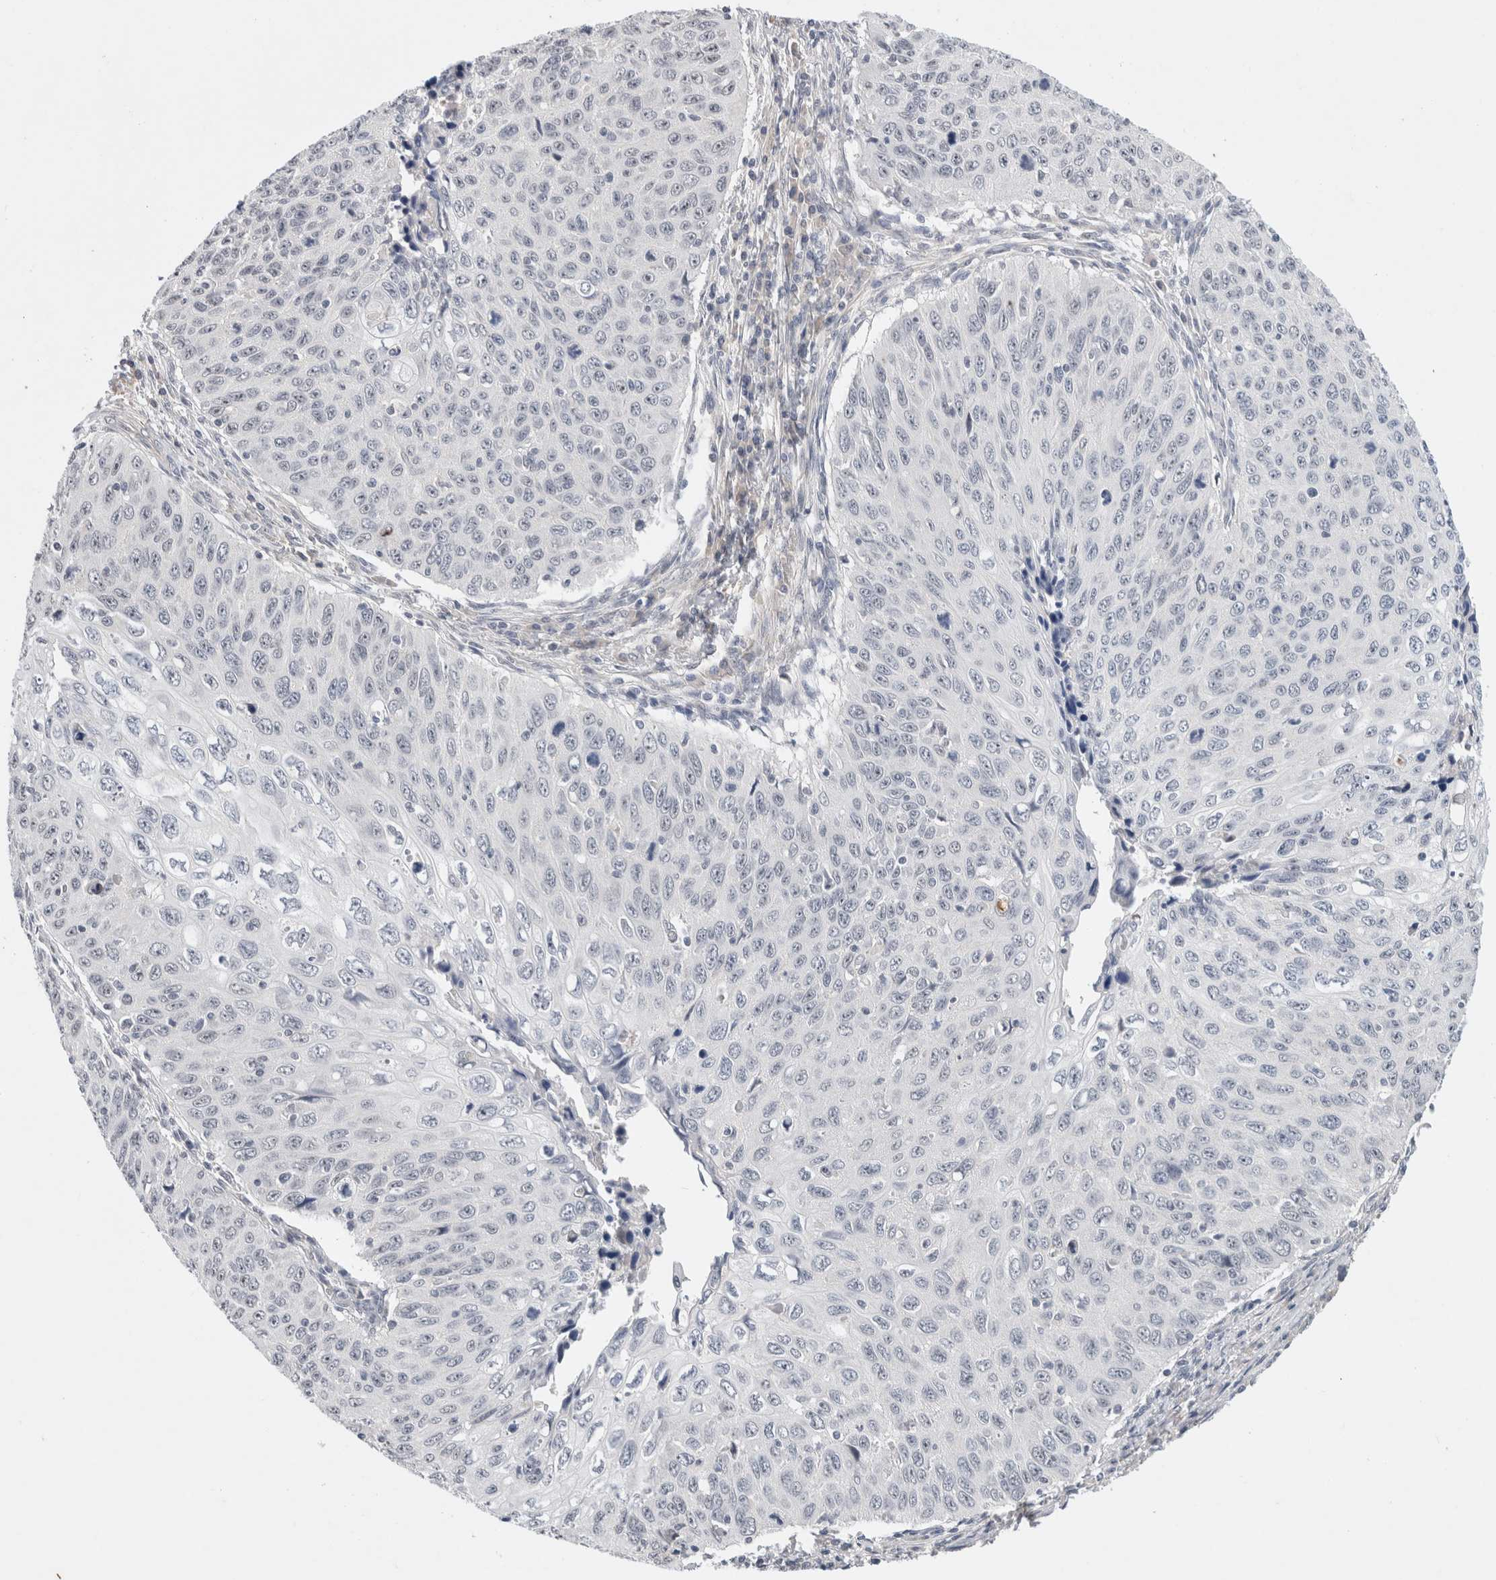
{"staining": {"intensity": "negative", "quantity": "none", "location": "none"}, "tissue": "cervical cancer", "cell_type": "Tumor cells", "image_type": "cancer", "snomed": [{"axis": "morphology", "description": "Squamous cell carcinoma, NOS"}, {"axis": "topography", "description": "Cervix"}], "caption": "Human squamous cell carcinoma (cervical) stained for a protein using immunohistochemistry displays no positivity in tumor cells.", "gene": "HCN3", "patient": {"sex": "female", "age": 53}}